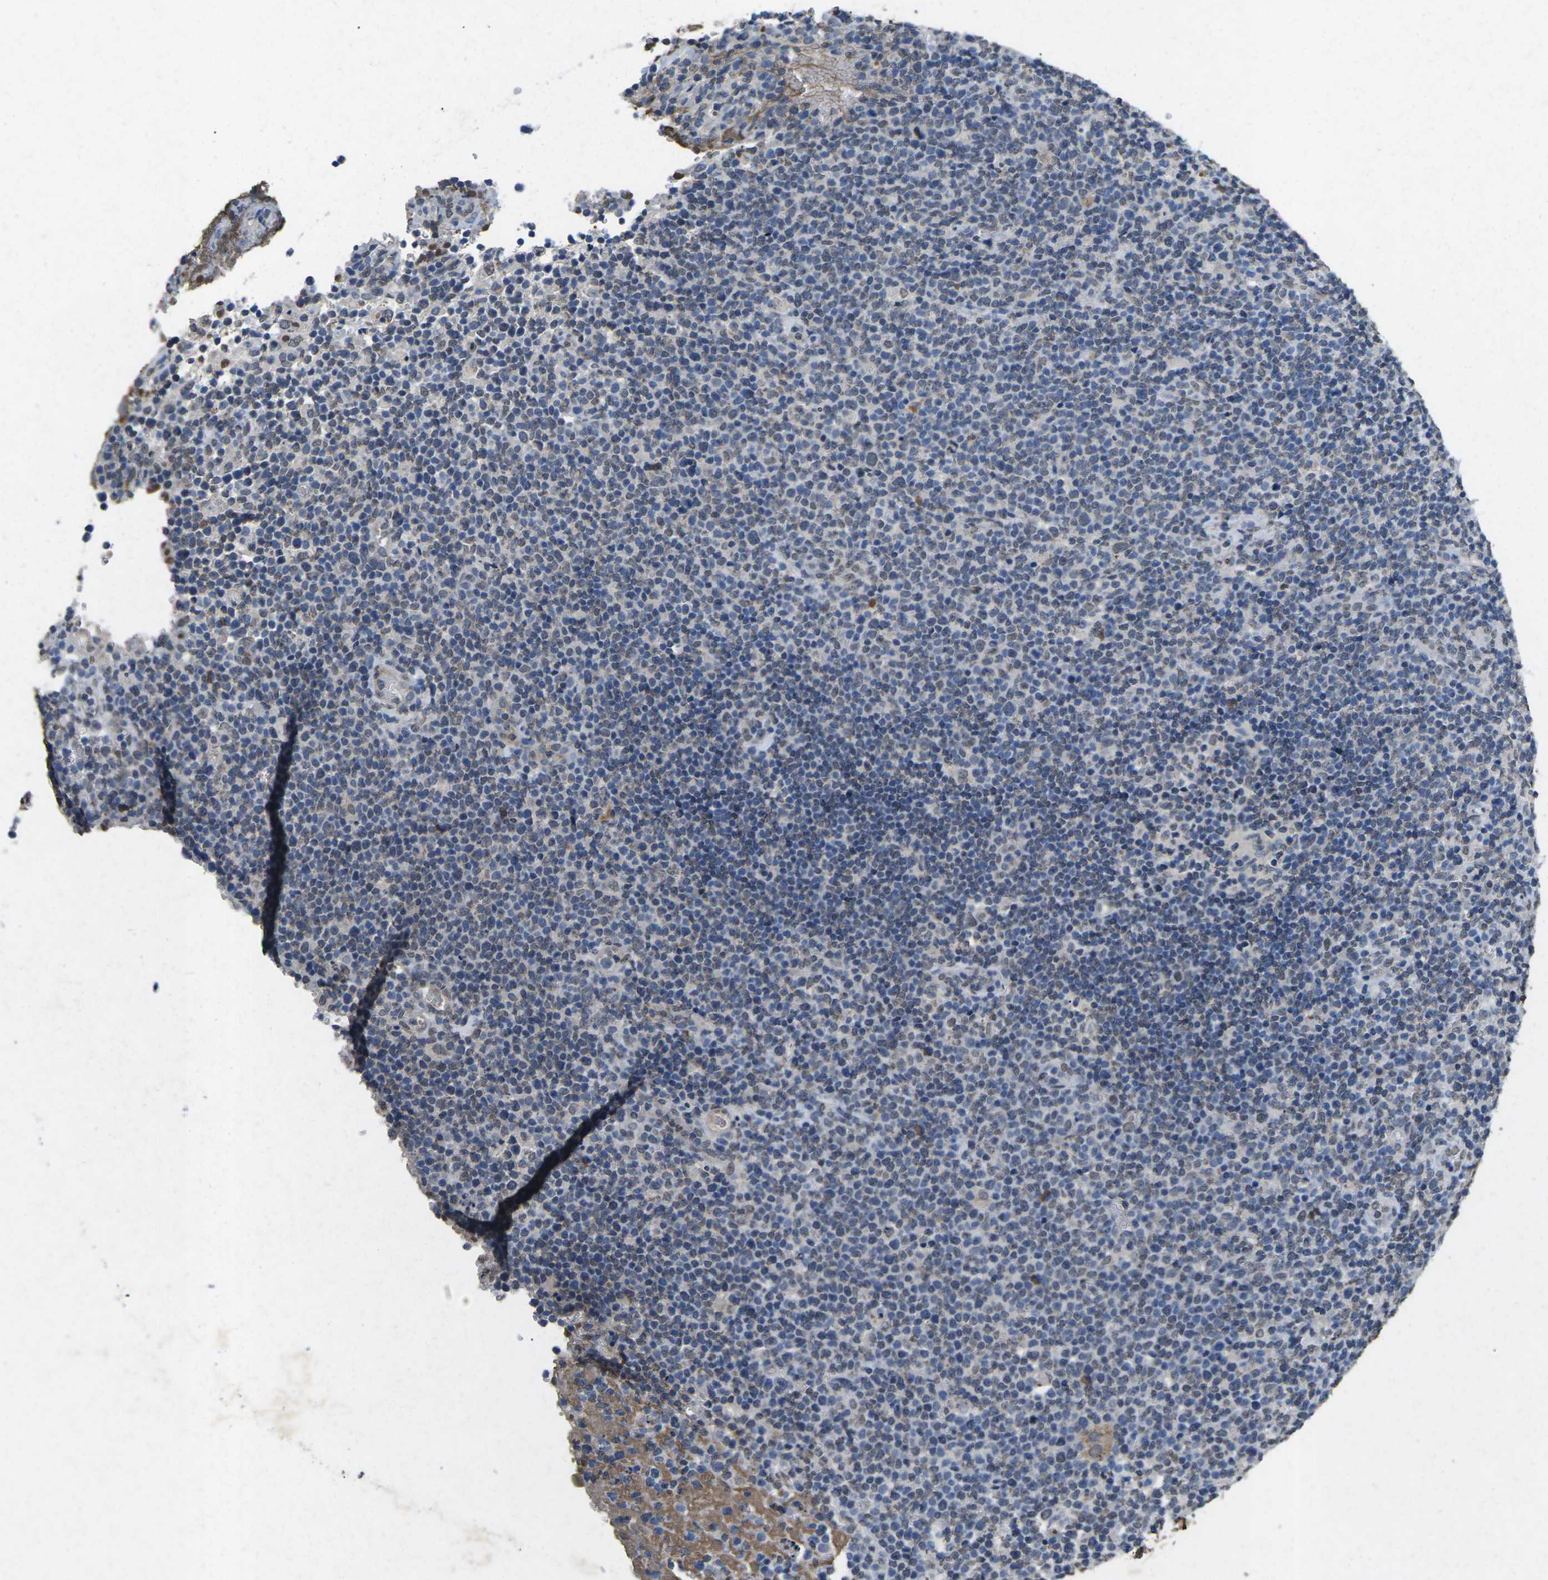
{"staining": {"intensity": "weak", "quantity": "<25%", "location": "nuclear"}, "tissue": "lymphoma", "cell_type": "Tumor cells", "image_type": "cancer", "snomed": [{"axis": "morphology", "description": "Malignant lymphoma, non-Hodgkin's type, High grade"}, {"axis": "topography", "description": "Lymph node"}], "caption": "This is an immunohistochemistry (IHC) photomicrograph of lymphoma. There is no expression in tumor cells.", "gene": "SCNN1B", "patient": {"sex": "male", "age": 61}}